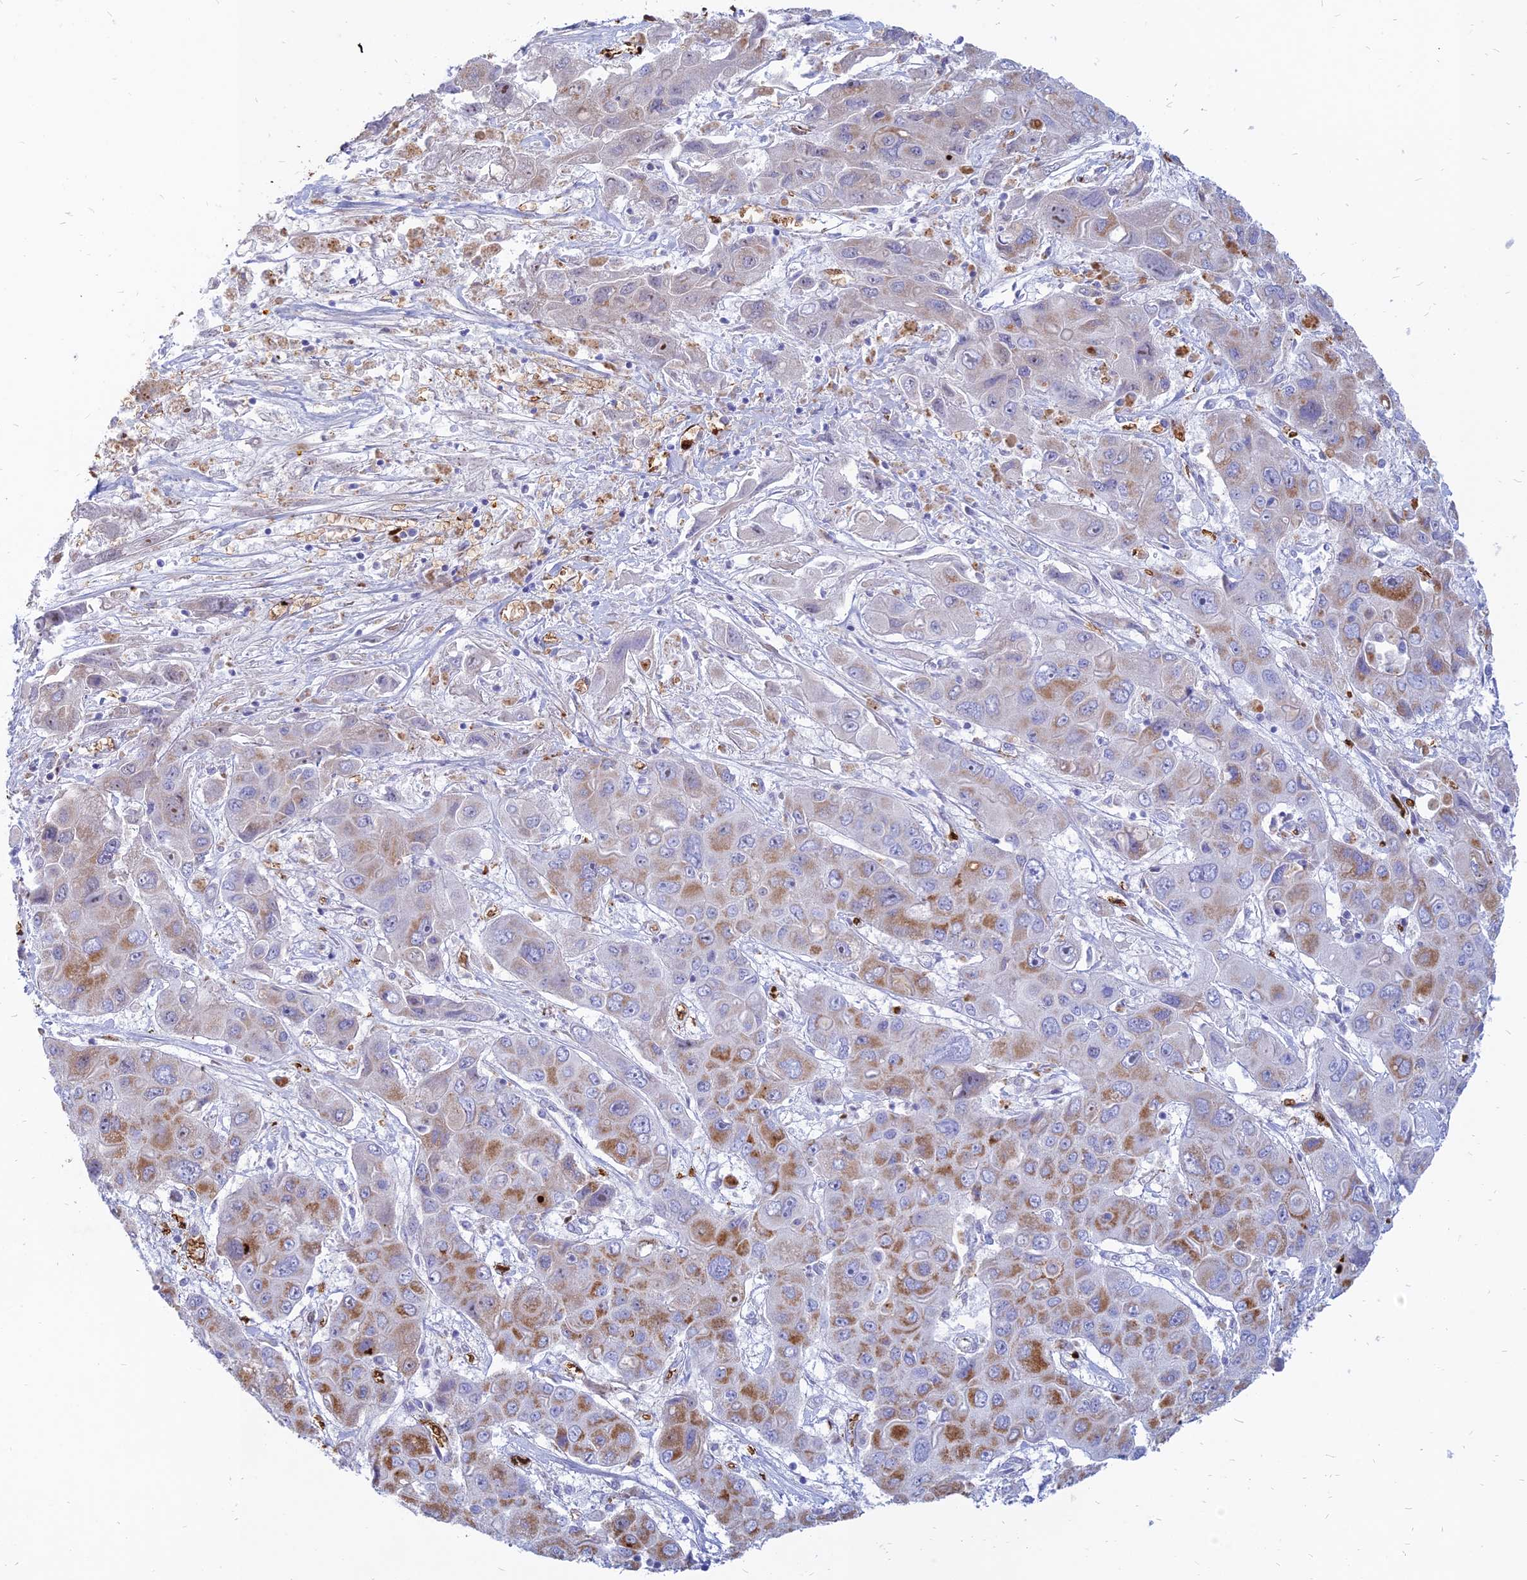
{"staining": {"intensity": "moderate", "quantity": ">75%", "location": "cytoplasmic/membranous"}, "tissue": "liver cancer", "cell_type": "Tumor cells", "image_type": "cancer", "snomed": [{"axis": "morphology", "description": "Cholangiocarcinoma"}, {"axis": "topography", "description": "Liver"}], "caption": "Immunohistochemical staining of human liver cancer reveals medium levels of moderate cytoplasmic/membranous expression in about >75% of tumor cells. The staining was performed using DAB to visualize the protein expression in brown, while the nuclei were stained in blue with hematoxylin (Magnification: 20x).", "gene": "HHAT", "patient": {"sex": "male", "age": 67}}